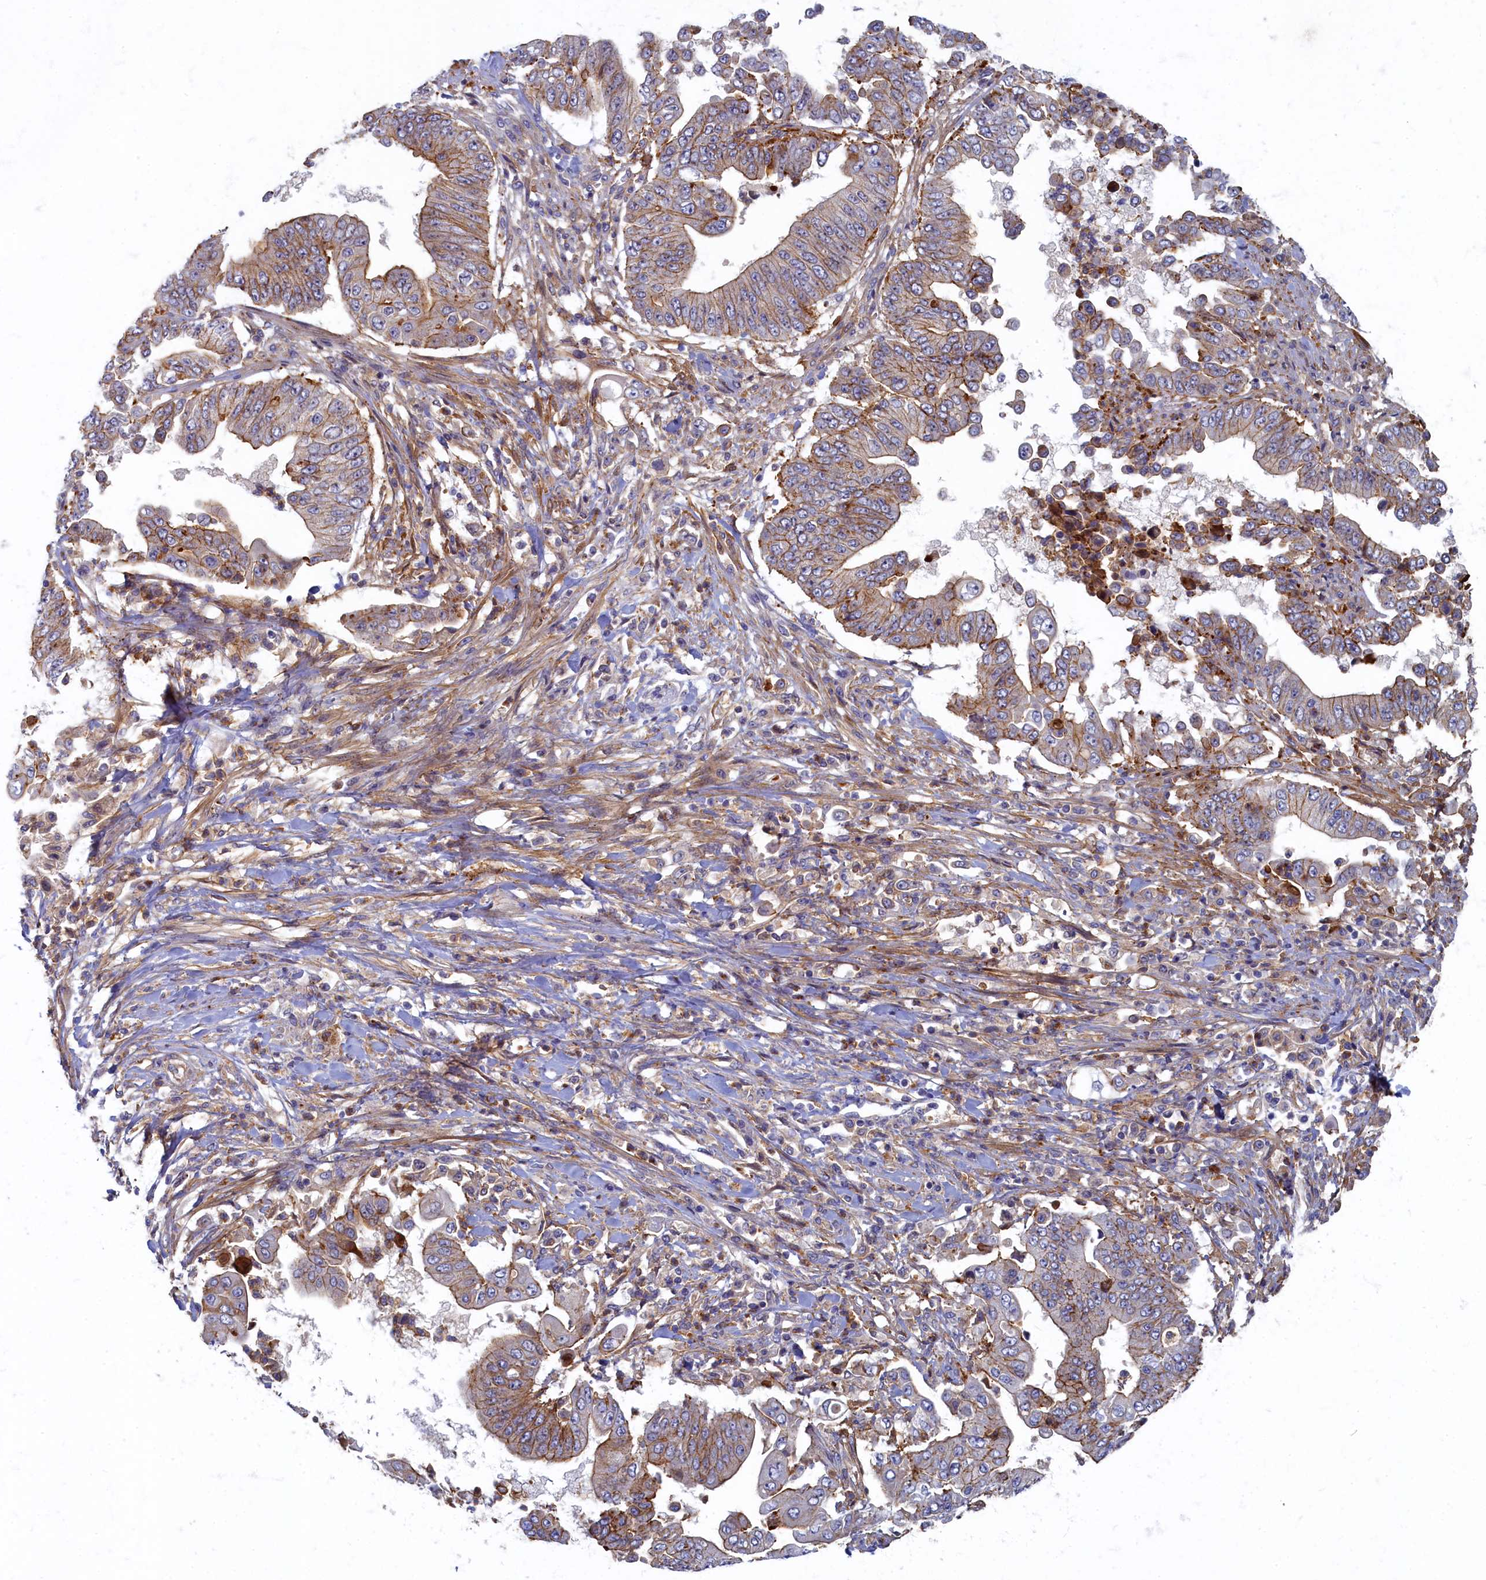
{"staining": {"intensity": "moderate", "quantity": "25%-75%", "location": "cytoplasmic/membranous"}, "tissue": "pancreatic cancer", "cell_type": "Tumor cells", "image_type": "cancer", "snomed": [{"axis": "morphology", "description": "Adenocarcinoma, NOS"}, {"axis": "topography", "description": "Pancreas"}], "caption": "This is a photomicrograph of immunohistochemistry staining of pancreatic cancer (adenocarcinoma), which shows moderate positivity in the cytoplasmic/membranous of tumor cells.", "gene": "PSMG2", "patient": {"sex": "female", "age": 77}}